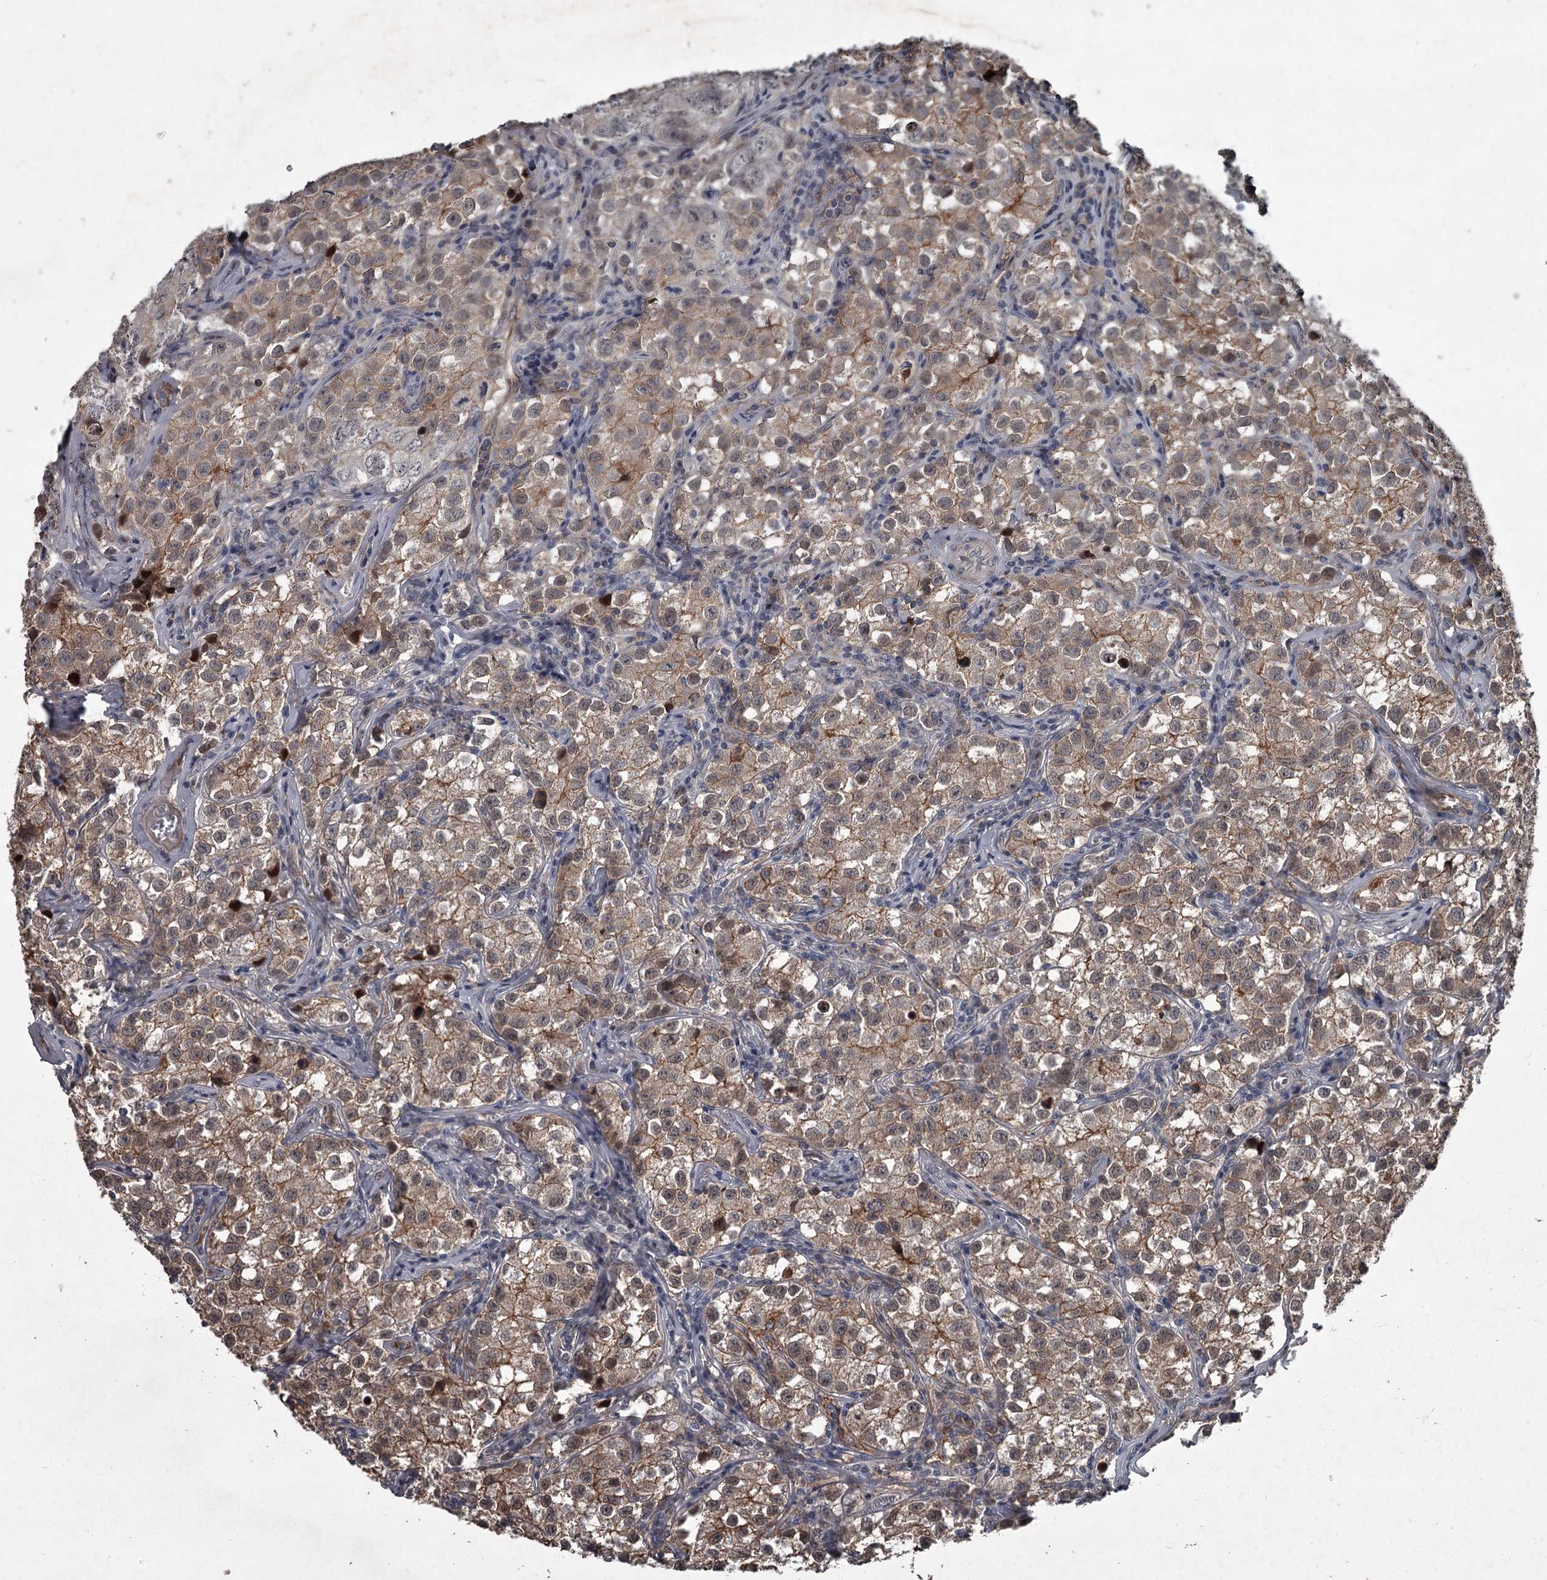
{"staining": {"intensity": "weak", "quantity": ">75%", "location": "cytoplasmic/membranous,nuclear"}, "tissue": "testis cancer", "cell_type": "Tumor cells", "image_type": "cancer", "snomed": [{"axis": "morphology", "description": "Seminoma, NOS"}, {"axis": "morphology", "description": "Carcinoma, Embryonal, NOS"}, {"axis": "topography", "description": "Testis"}], "caption": "Testis cancer stained with DAB IHC displays low levels of weak cytoplasmic/membranous and nuclear positivity in approximately >75% of tumor cells. (brown staining indicates protein expression, while blue staining denotes nuclei).", "gene": "FLVCR2", "patient": {"sex": "male", "age": 43}}